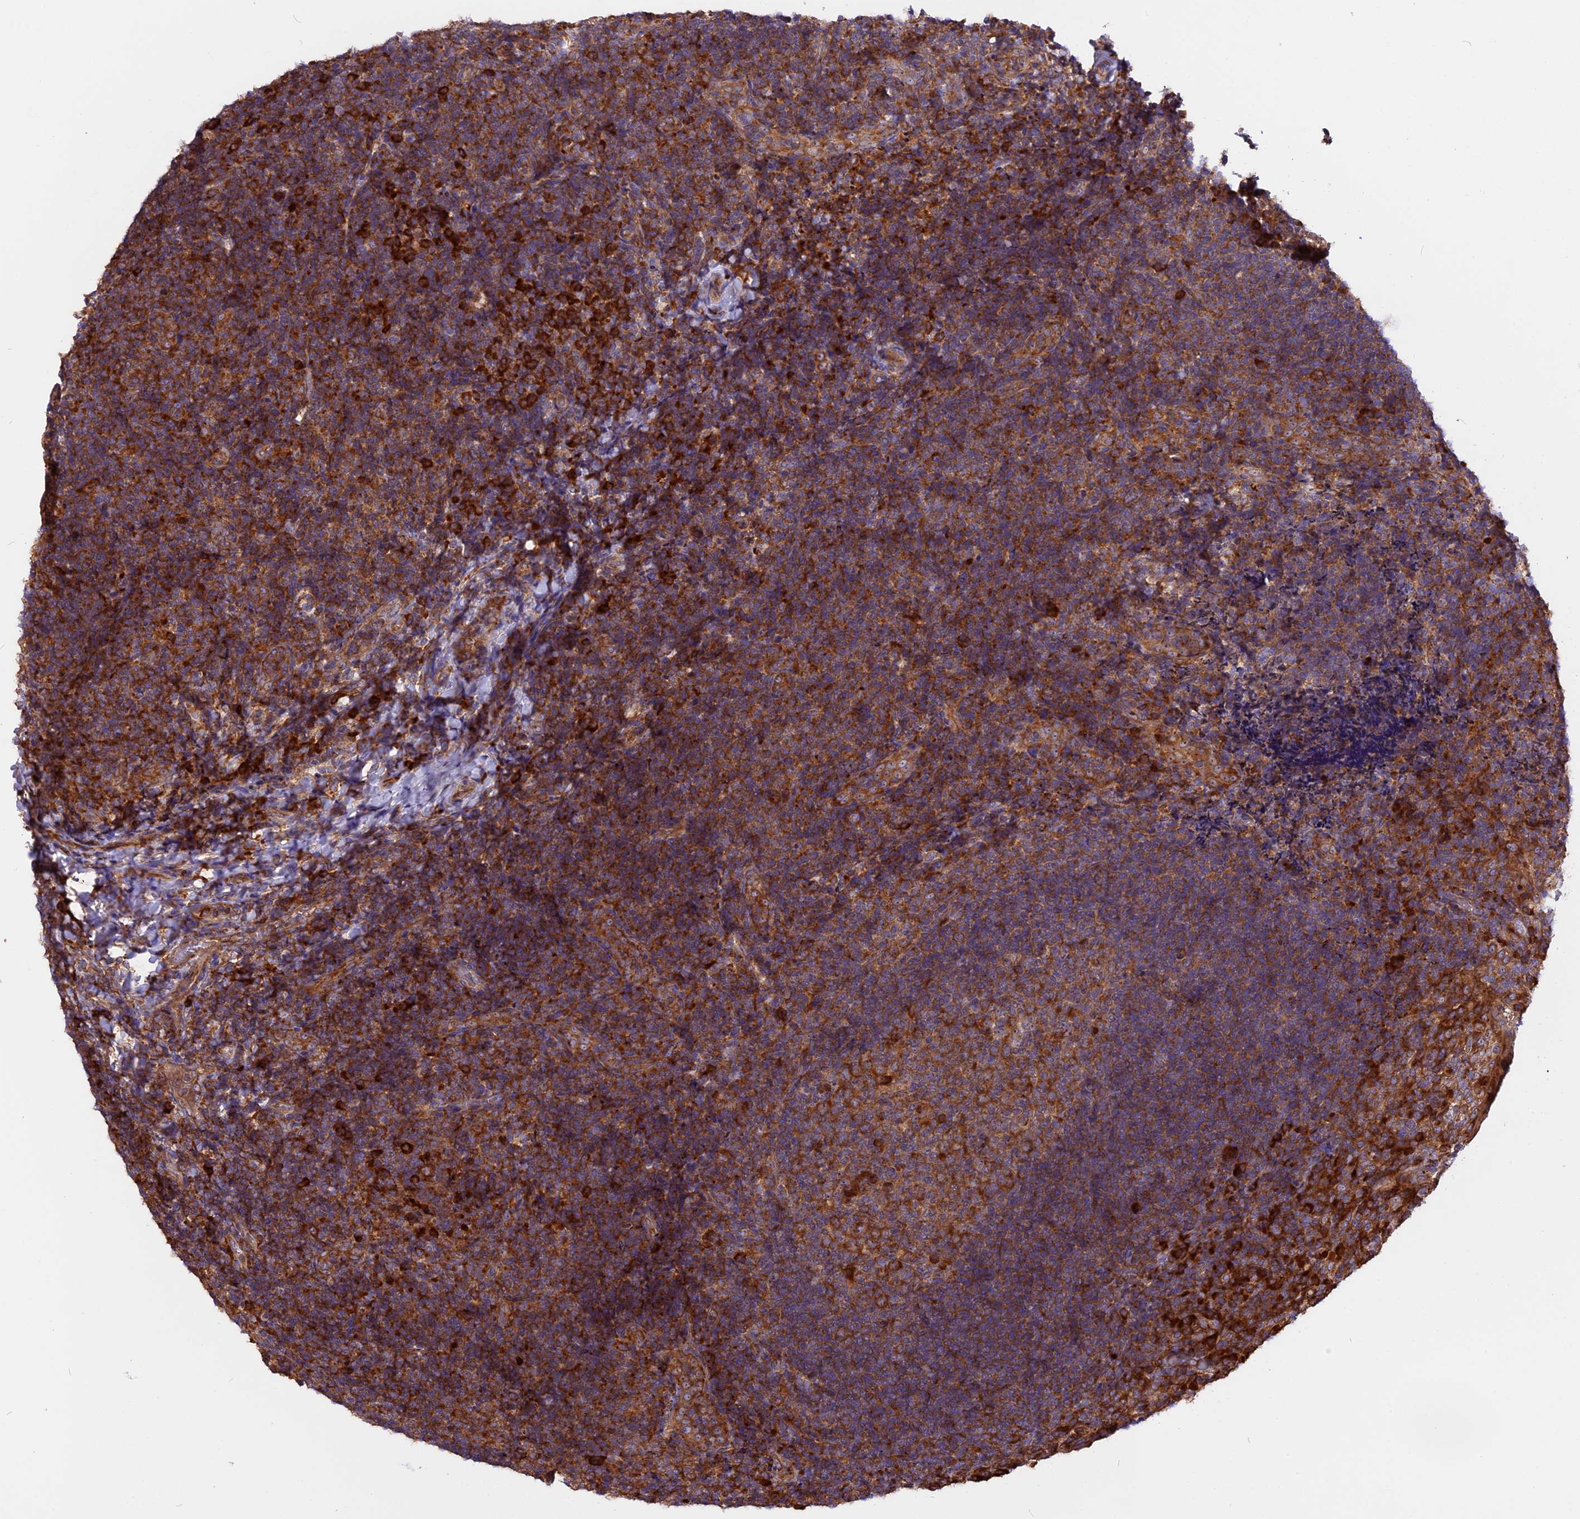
{"staining": {"intensity": "strong", "quantity": "25%-75%", "location": "cytoplasmic/membranous"}, "tissue": "tonsil", "cell_type": "Germinal center cells", "image_type": "normal", "snomed": [{"axis": "morphology", "description": "Normal tissue, NOS"}, {"axis": "topography", "description": "Tonsil"}], "caption": "Approximately 25%-75% of germinal center cells in unremarkable human tonsil display strong cytoplasmic/membranous protein expression as visualized by brown immunohistochemical staining.", "gene": "GNPTAB", "patient": {"sex": "female", "age": 10}}